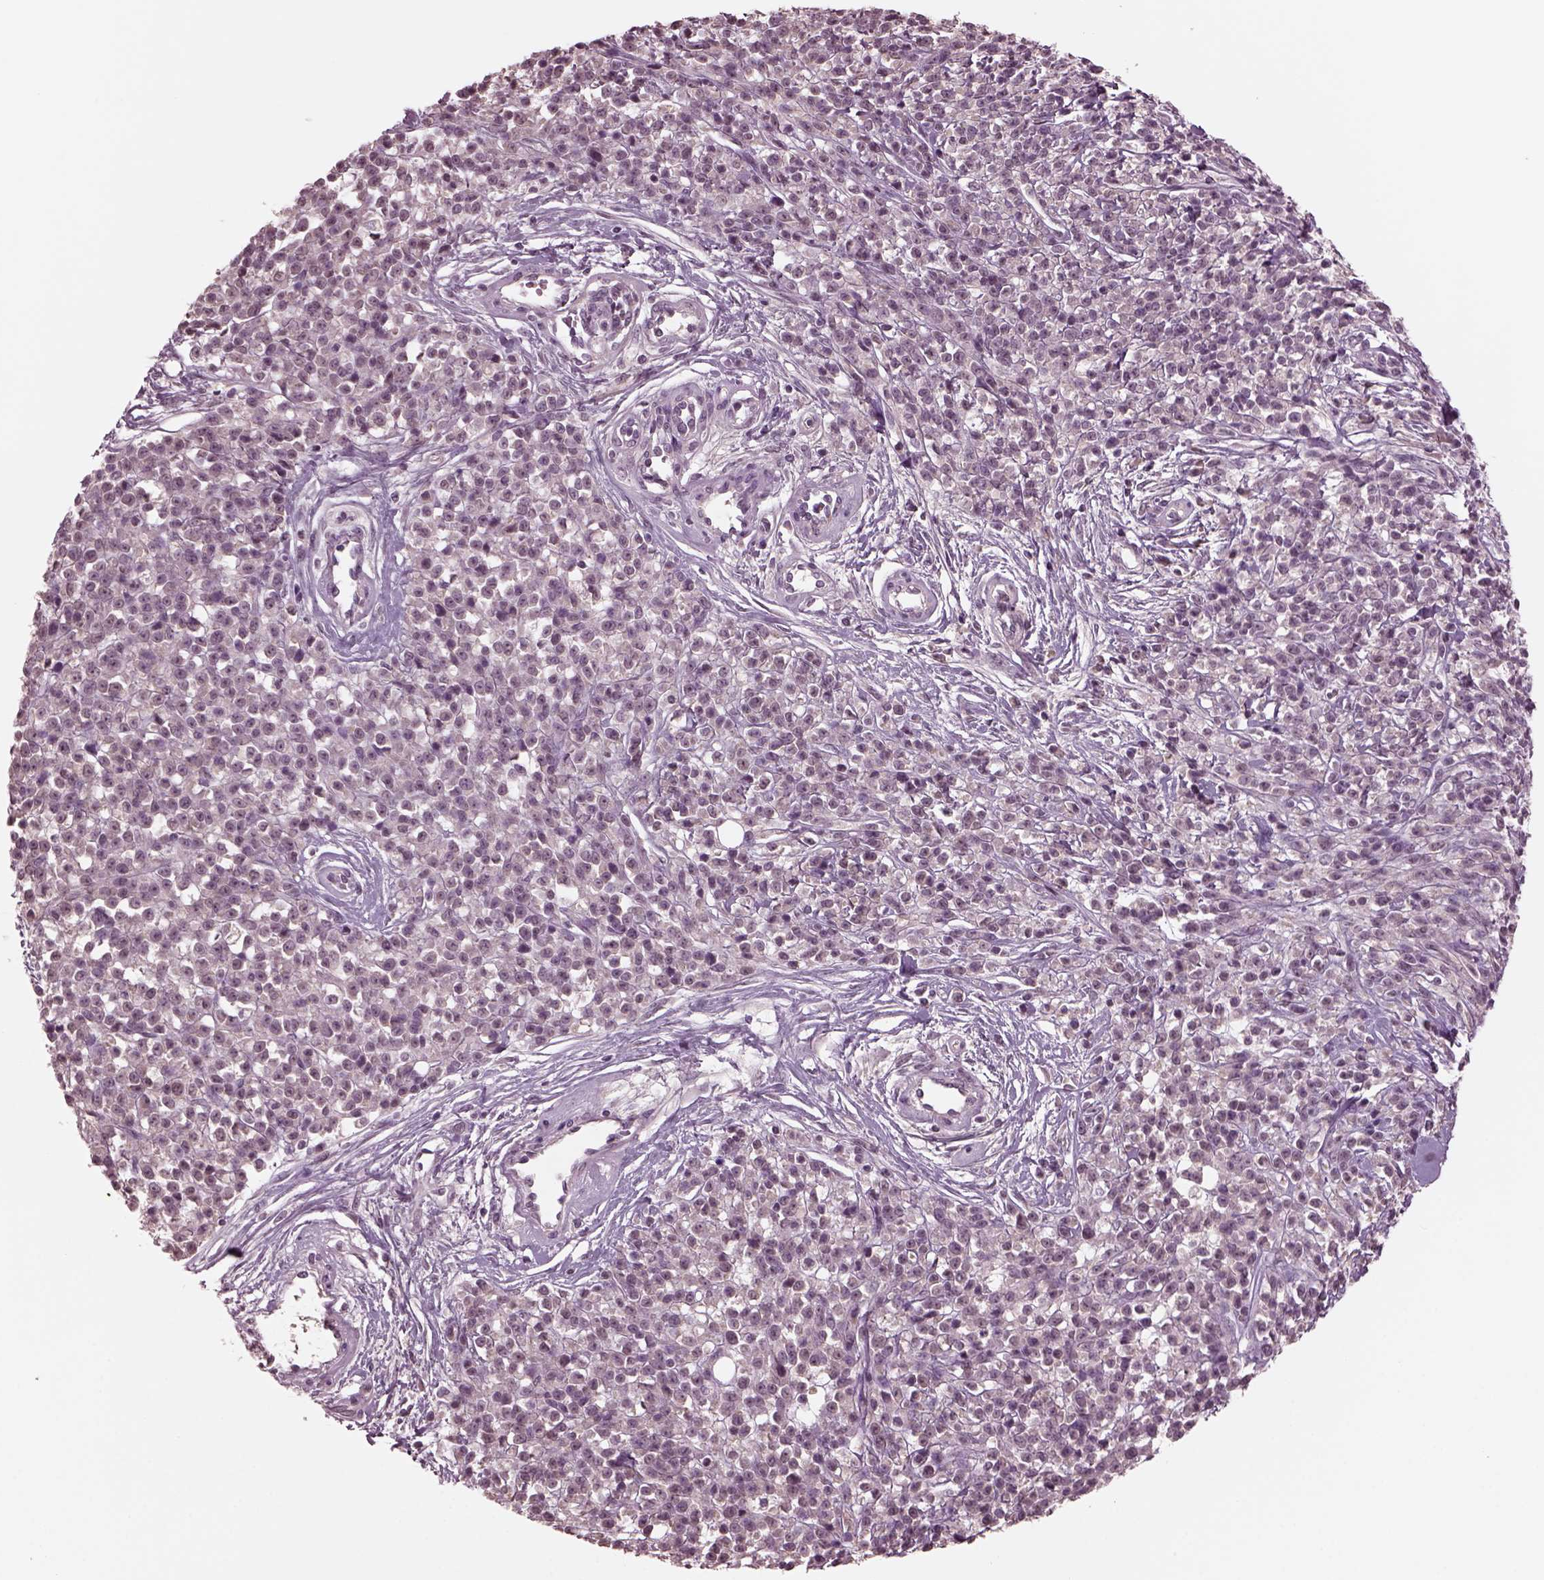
{"staining": {"intensity": "negative", "quantity": "none", "location": "none"}, "tissue": "melanoma", "cell_type": "Tumor cells", "image_type": "cancer", "snomed": [{"axis": "morphology", "description": "Malignant melanoma, NOS"}, {"axis": "topography", "description": "Skin"}, {"axis": "topography", "description": "Skin of trunk"}], "caption": "An immunohistochemistry photomicrograph of malignant melanoma is shown. There is no staining in tumor cells of malignant melanoma. (DAB (3,3'-diaminobenzidine) immunohistochemistry (IHC) with hematoxylin counter stain).", "gene": "CLCN4", "patient": {"sex": "male", "age": 74}}